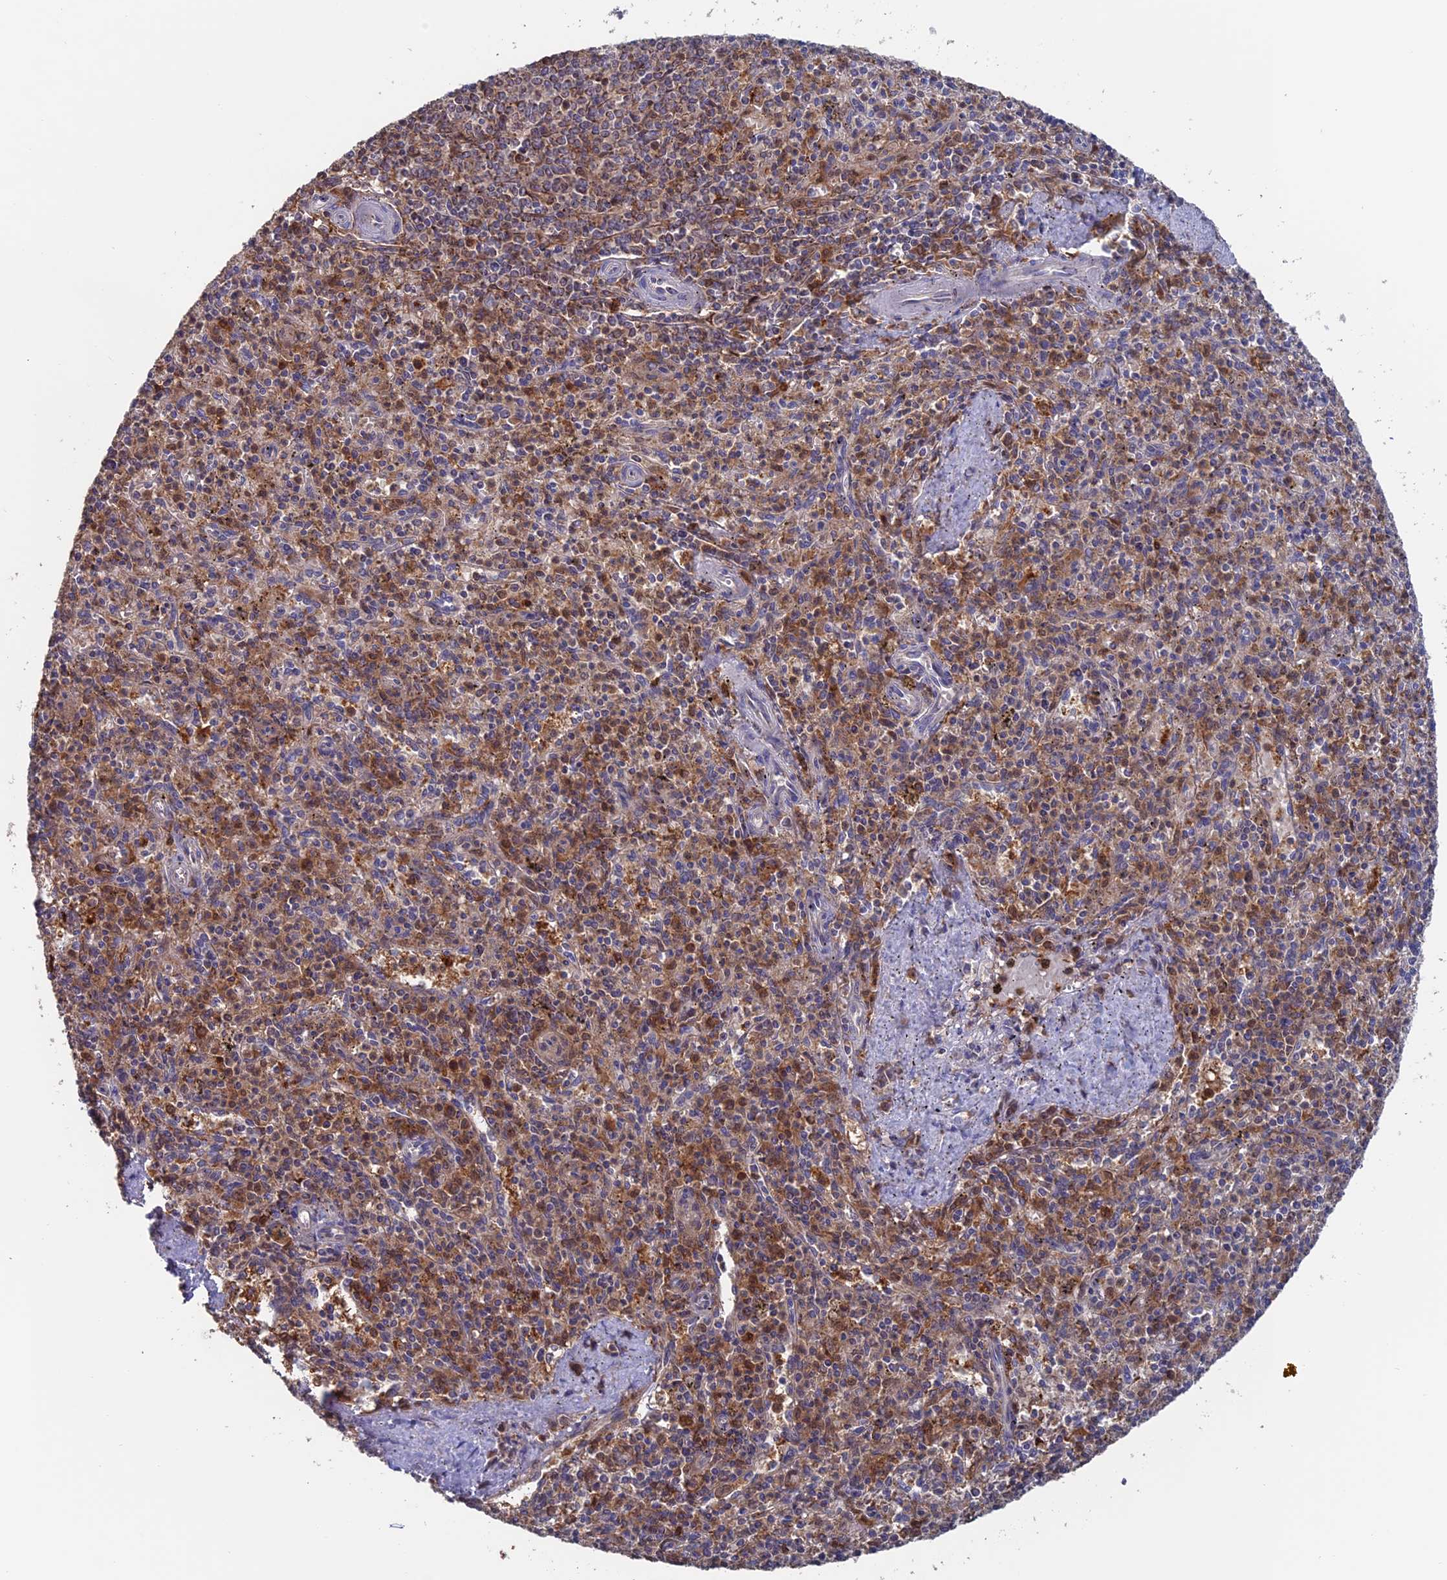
{"staining": {"intensity": "moderate", "quantity": "<25%", "location": "cytoplasmic/membranous"}, "tissue": "spleen", "cell_type": "Cells in red pulp", "image_type": "normal", "snomed": [{"axis": "morphology", "description": "Normal tissue, NOS"}, {"axis": "topography", "description": "Spleen"}], "caption": "Spleen stained with DAB (3,3'-diaminobenzidine) IHC displays low levels of moderate cytoplasmic/membranous staining in about <25% of cells in red pulp.", "gene": "DTYMK", "patient": {"sex": "male", "age": 72}}